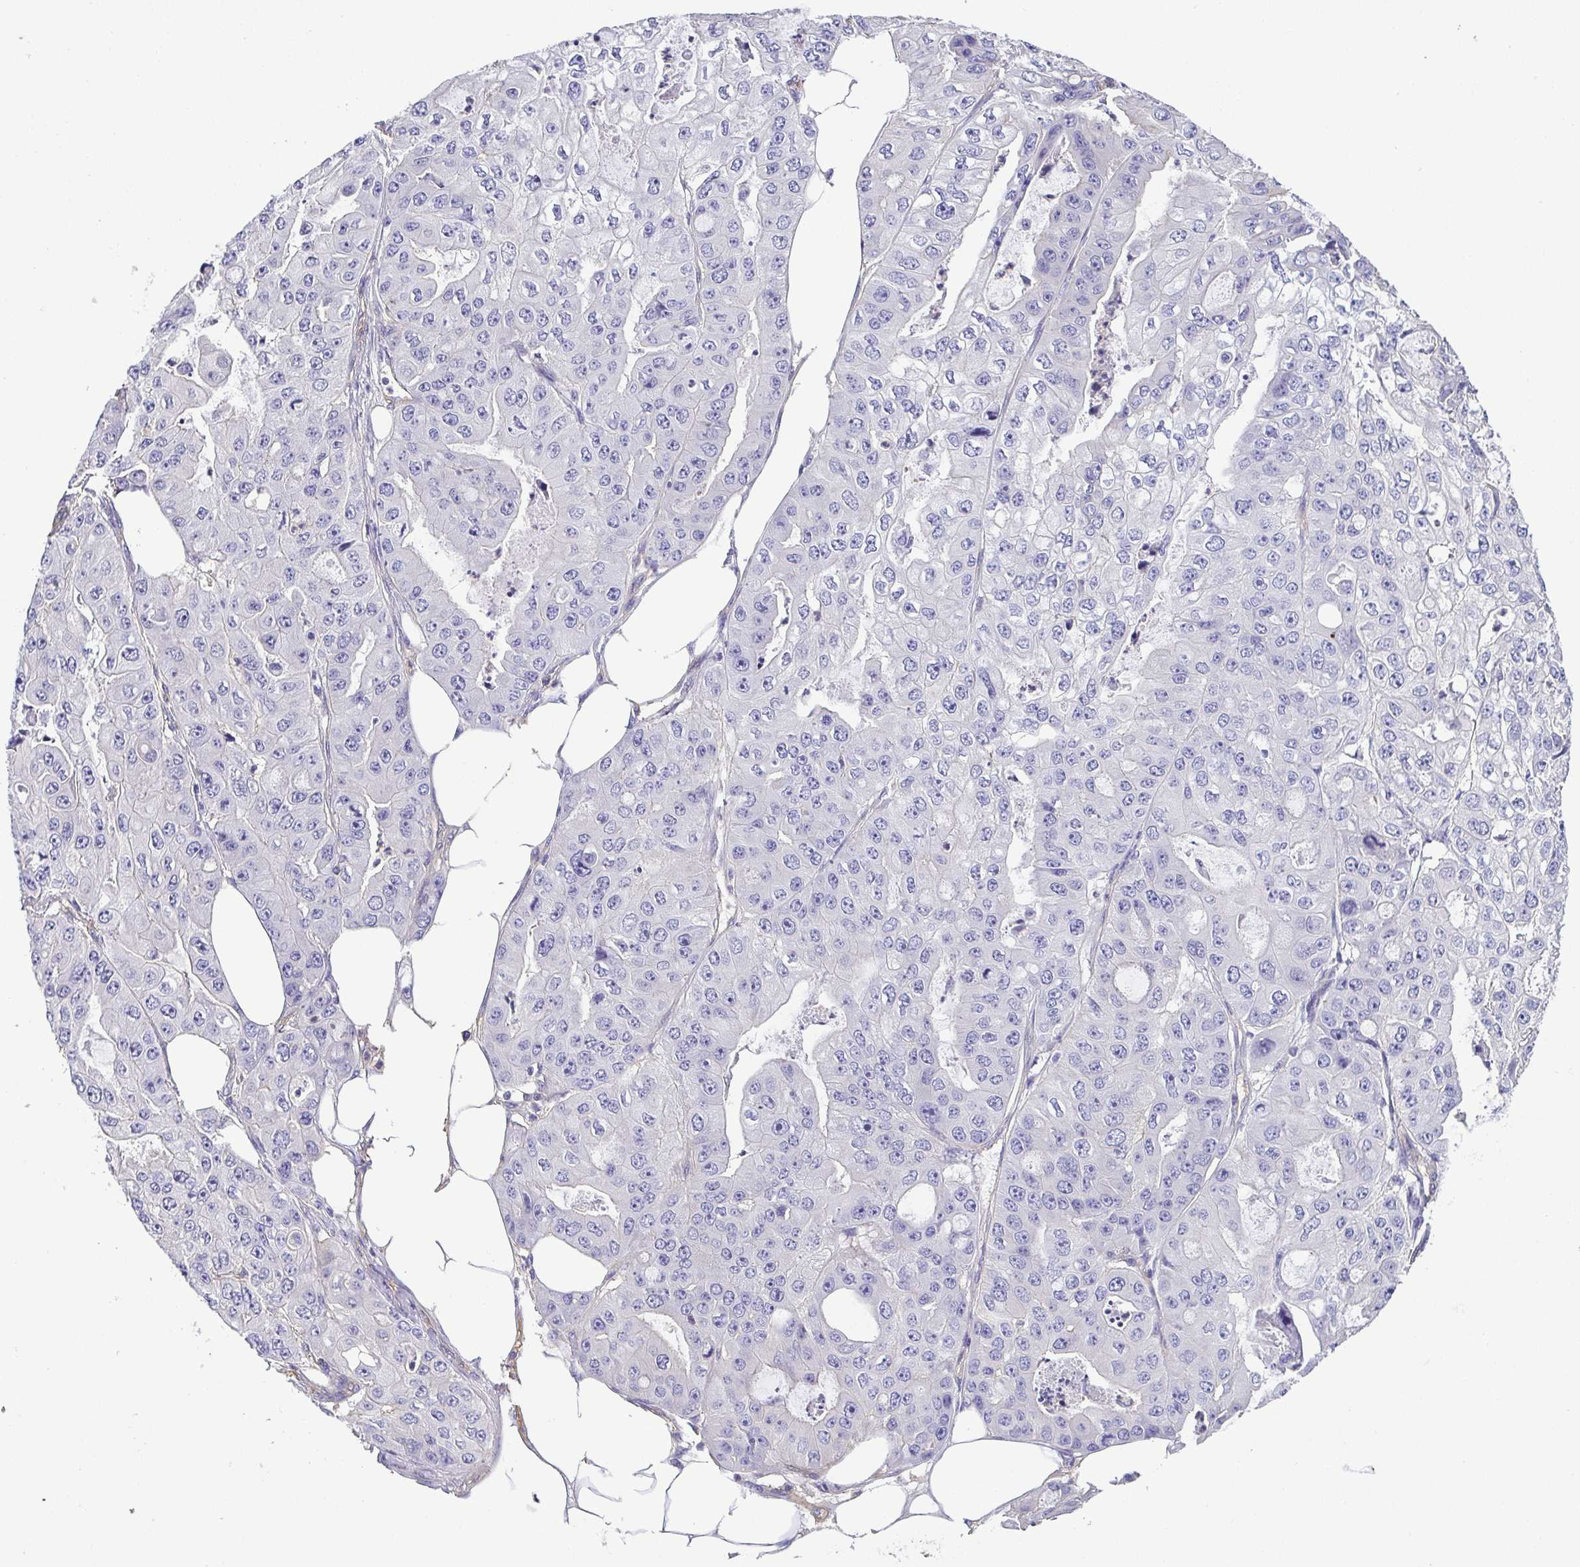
{"staining": {"intensity": "negative", "quantity": "none", "location": "none"}, "tissue": "ovarian cancer", "cell_type": "Tumor cells", "image_type": "cancer", "snomed": [{"axis": "morphology", "description": "Cystadenocarcinoma, serous, NOS"}, {"axis": "topography", "description": "Ovary"}], "caption": "Tumor cells are negative for protein expression in human ovarian cancer.", "gene": "MYL6", "patient": {"sex": "female", "age": 56}}